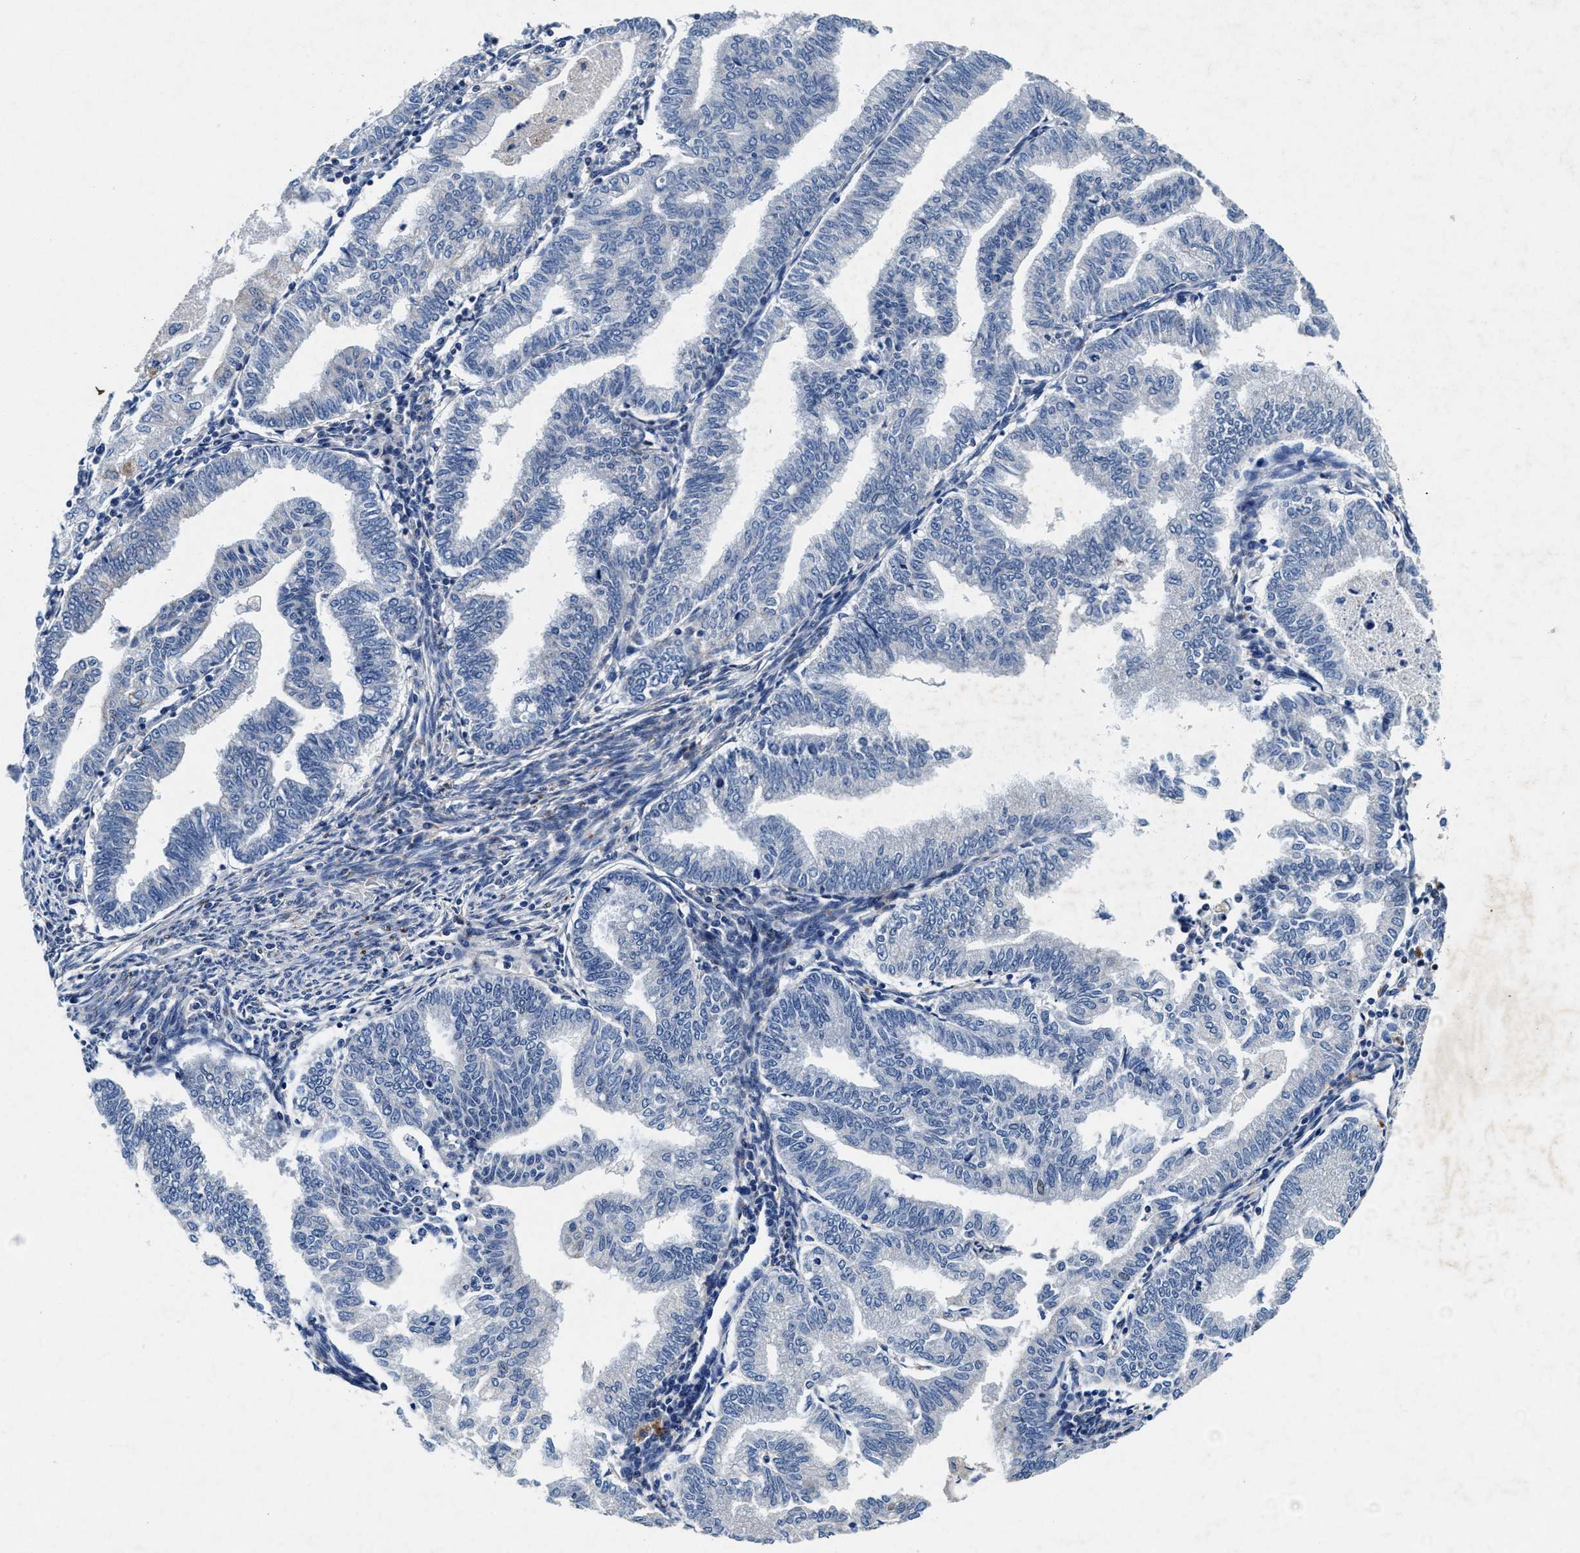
{"staining": {"intensity": "negative", "quantity": "none", "location": "none"}, "tissue": "endometrial cancer", "cell_type": "Tumor cells", "image_type": "cancer", "snomed": [{"axis": "morphology", "description": "Polyp, NOS"}, {"axis": "morphology", "description": "Adenocarcinoma, NOS"}, {"axis": "morphology", "description": "Adenoma, NOS"}, {"axis": "topography", "description": "Endometrium"}], "caption": "IHC photomicrograph of human endometrial cancer stained for a protein (brown), which demonstrates no expression in tumor cells. (DAB immunohistochemistry visualized using brightfield microscopy, high magnification).", "gene": "SLC8A1", "patient": {"sex": "female", "age": 79}}